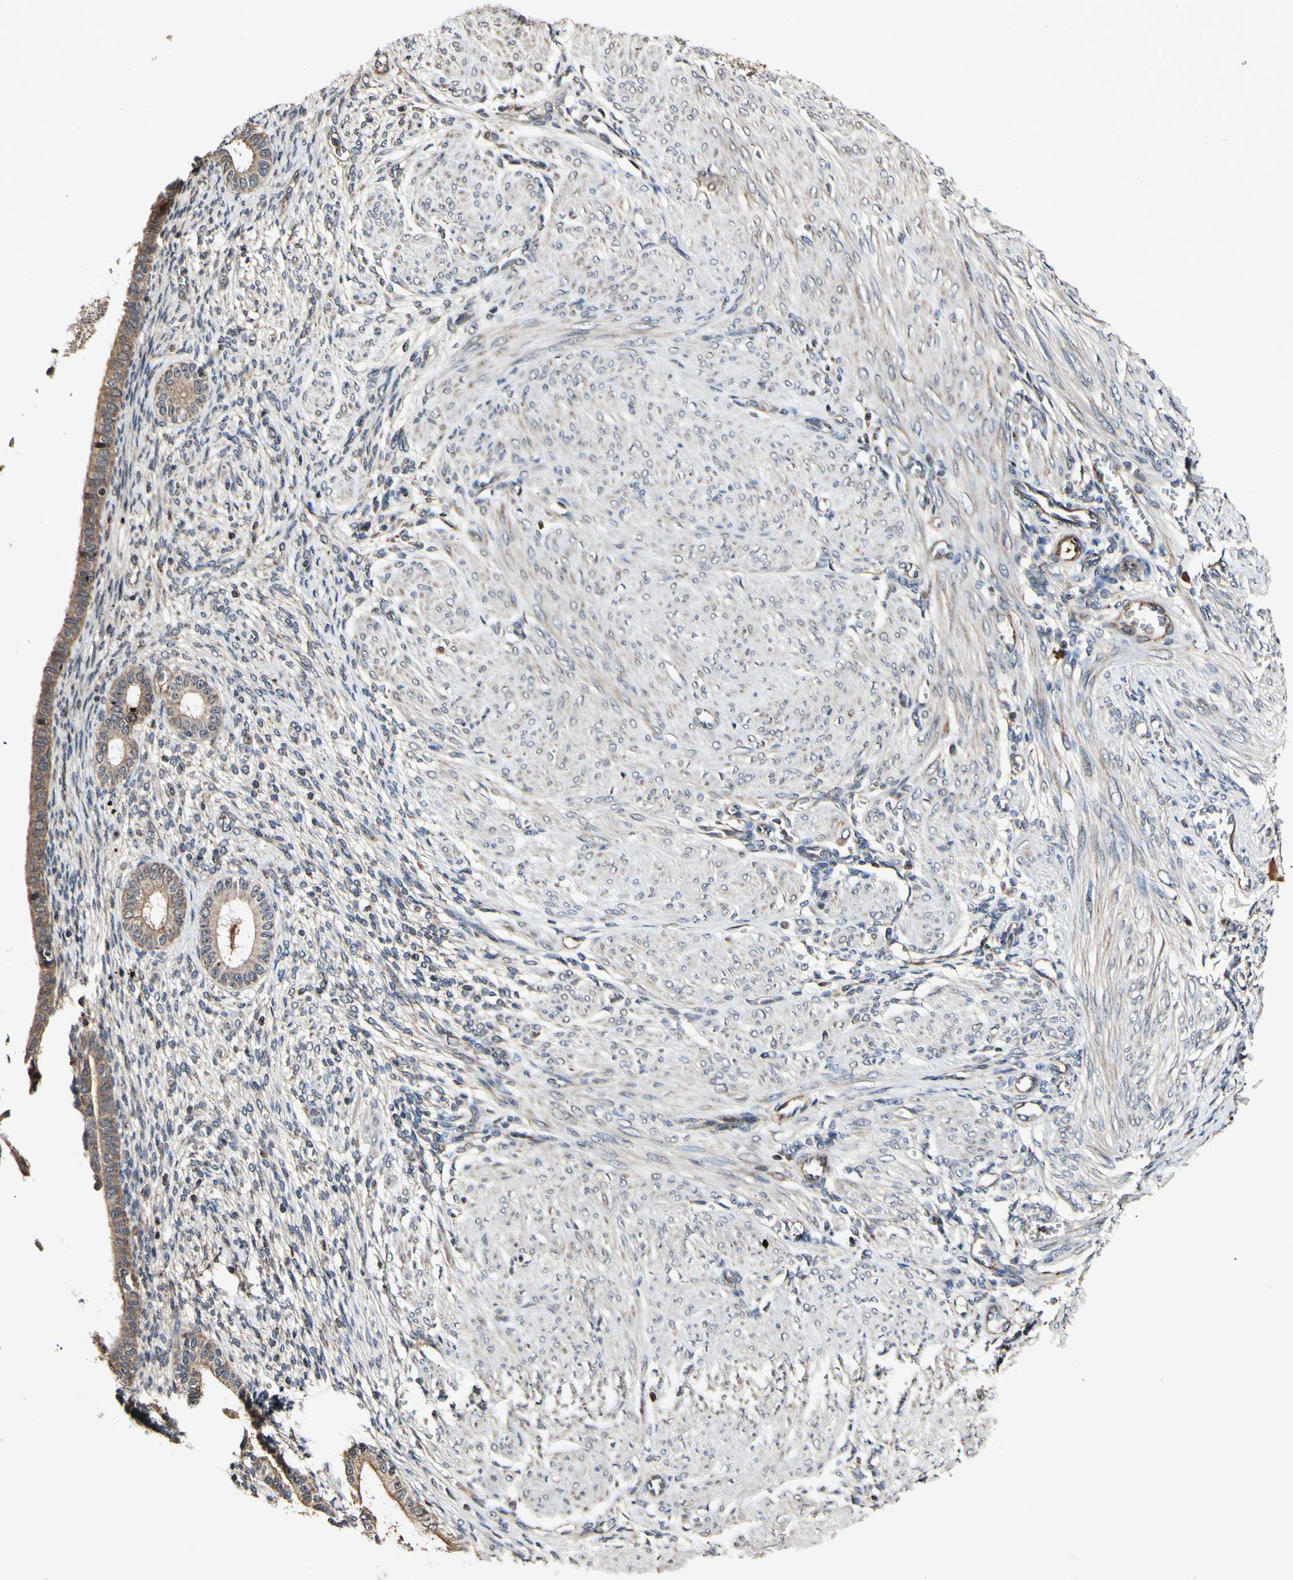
{"staining": {"intensity": "moderate", "quantity": "25%-75%", "location": "cytoplasmic/membranous"}, "tissue": "endometrium", "cell_type": "Cells in endometrial stroma", "image_type": "normal", "snomed": [{"axis": "morphology", "description": "Normal tissue, NOS"}, {"axis": "topography", "description": "Endometrium"}], "caption": "Protein expression analysis of unremarkable human endometrium reveals moderate cytoplasmic/membranous positivity in approximately 25%-75% of cells in endometrial stroma.", "gene": "PLAT", "patient": {"sex": "female", "age": 72}}